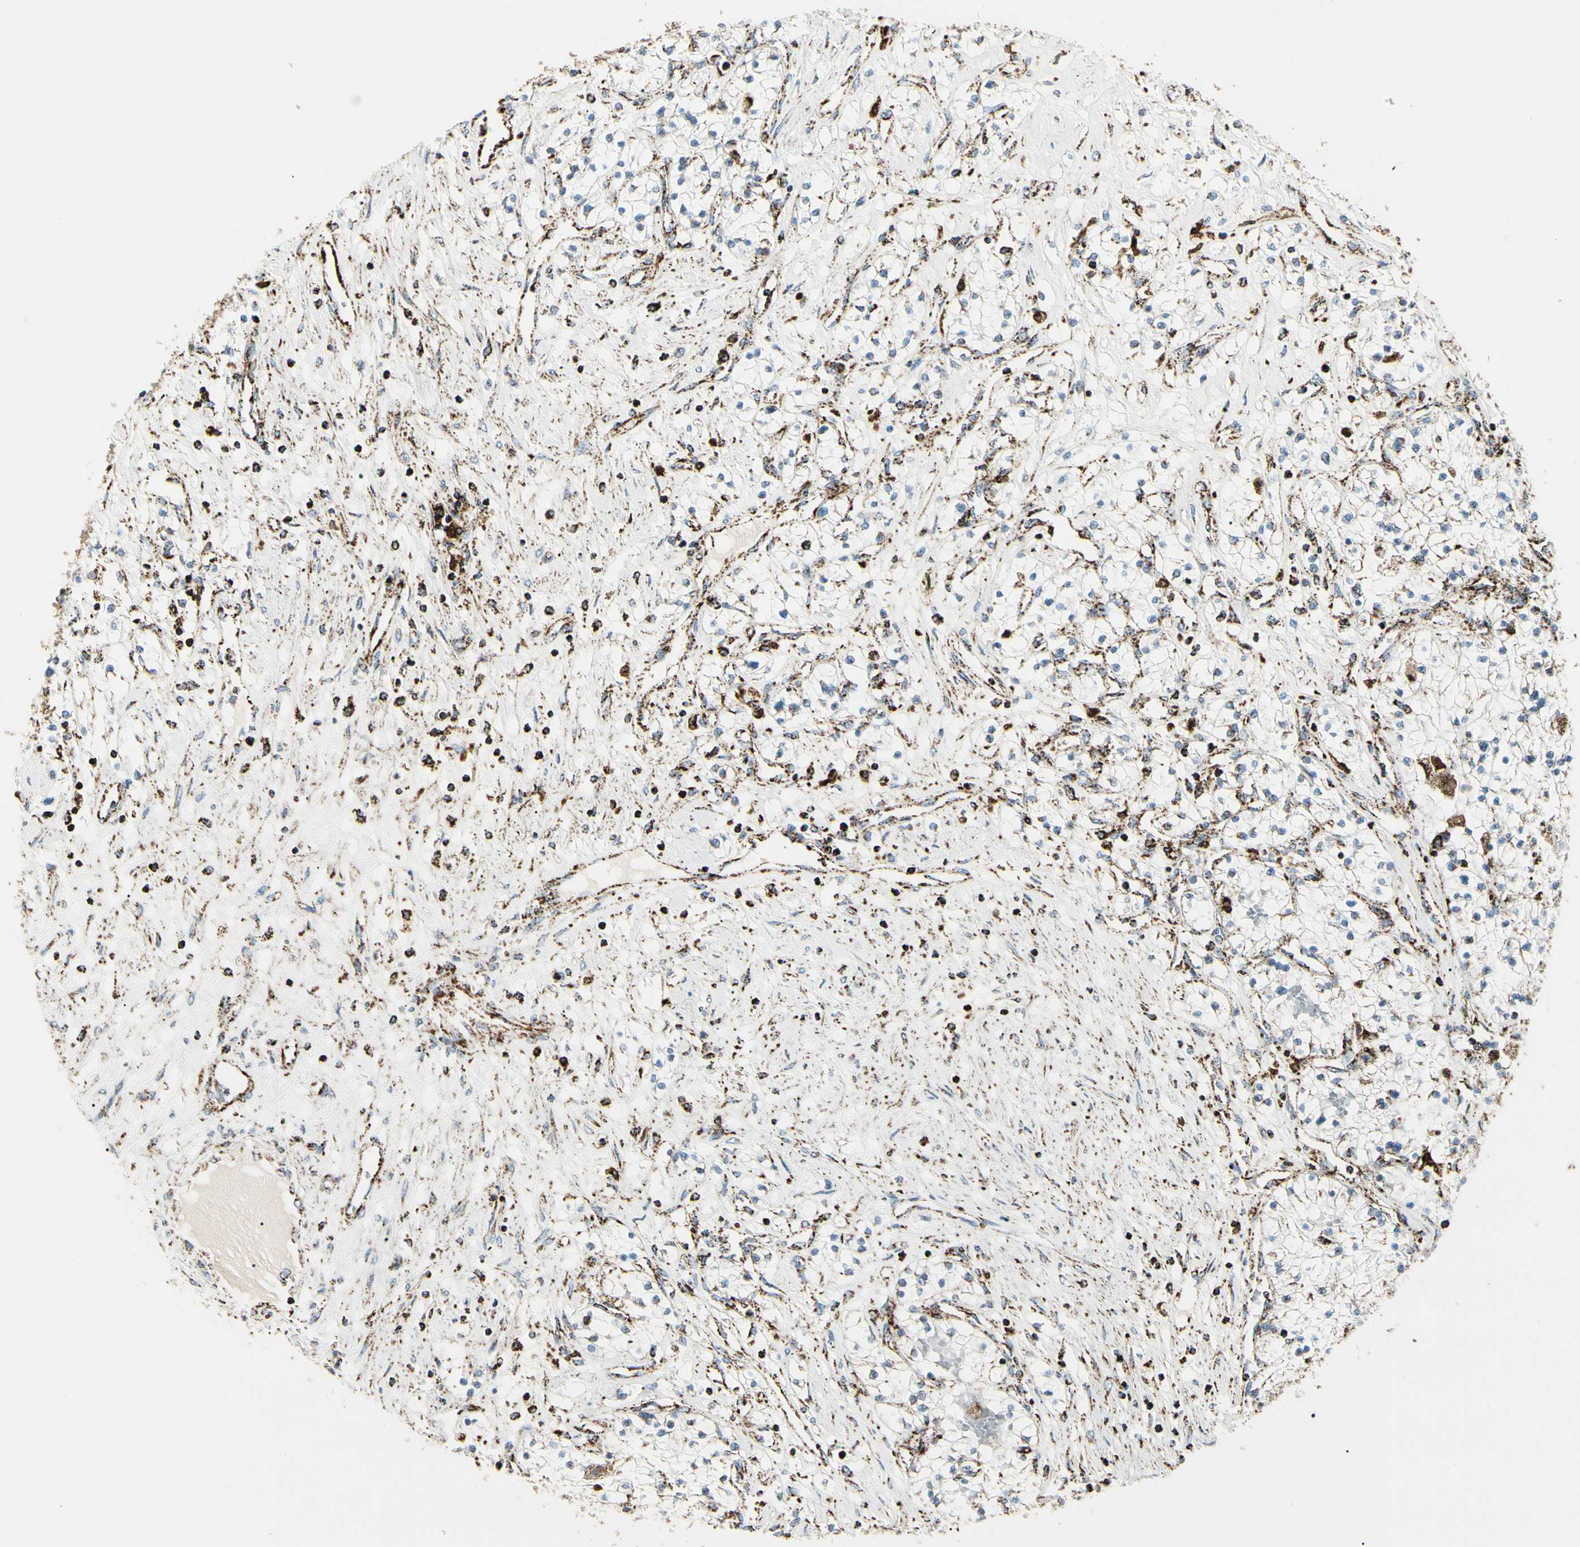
{"staining": {"intensity": "moderate", "quantity": "<25%", "location": "cytoplasmic/membranous"}, "tissue": "renal cancer", "cell_type": "Tumor cells", "image_type": "cancer", "snomed": [{"axis": "morphology", "description": "Adenocarcinoma, NOS"}, {"axis": "topography", "description": "Kidney"}], "caption": "There is low levels of moderate cytoplasmic/membranous staining in tumor cells of renal cancer (adenocarcinoma), as demonstrated by immunohistochemical staining (brown color).", "gene": "ME2", "patient": {"sex": "male", "age": 68}}